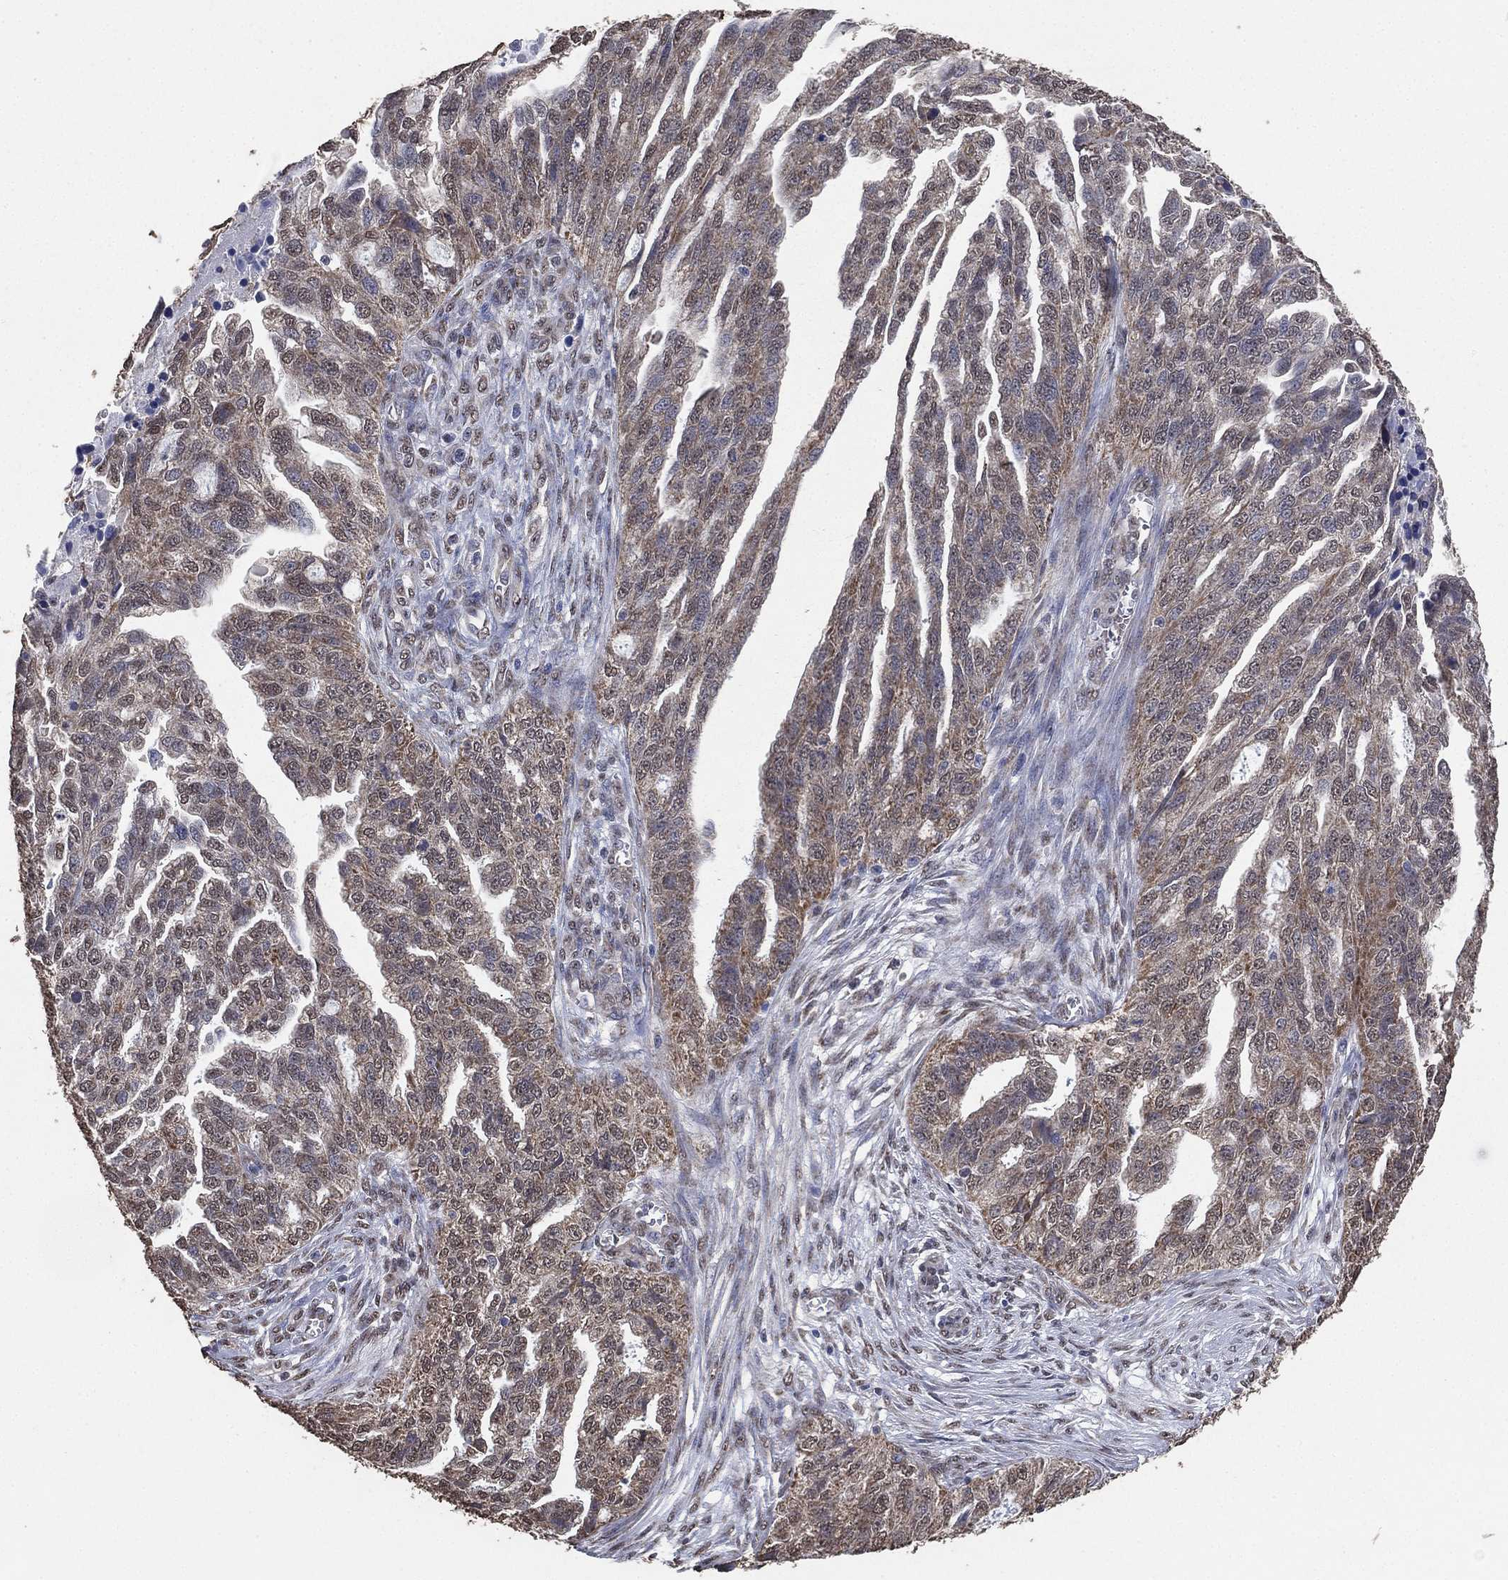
{"staining": {"intensity": "weak", "quantity": ">75%", "location": "cytoplasmic/membranous,nuclear"}, "tissue": "ovarian cancer", "cell_type": "Tumor cells", "image_type": "cancer", "snomed": [{"axis": "morphology", "description": "Cystadenocarcinoma, serous, NOS"}, {"axis": "topography", "description": "Ovary"}], "caption": "Immunohistochemistry (IHC) of ovarian cancer (serous cystadenocarcinoma) shows low levels of weak cytoplasmic/membranous and nuclear positivity in about >75% of tumor cells.", "gene": "ALDH7A1", "patient": {"sex": "female", "age": 51}}